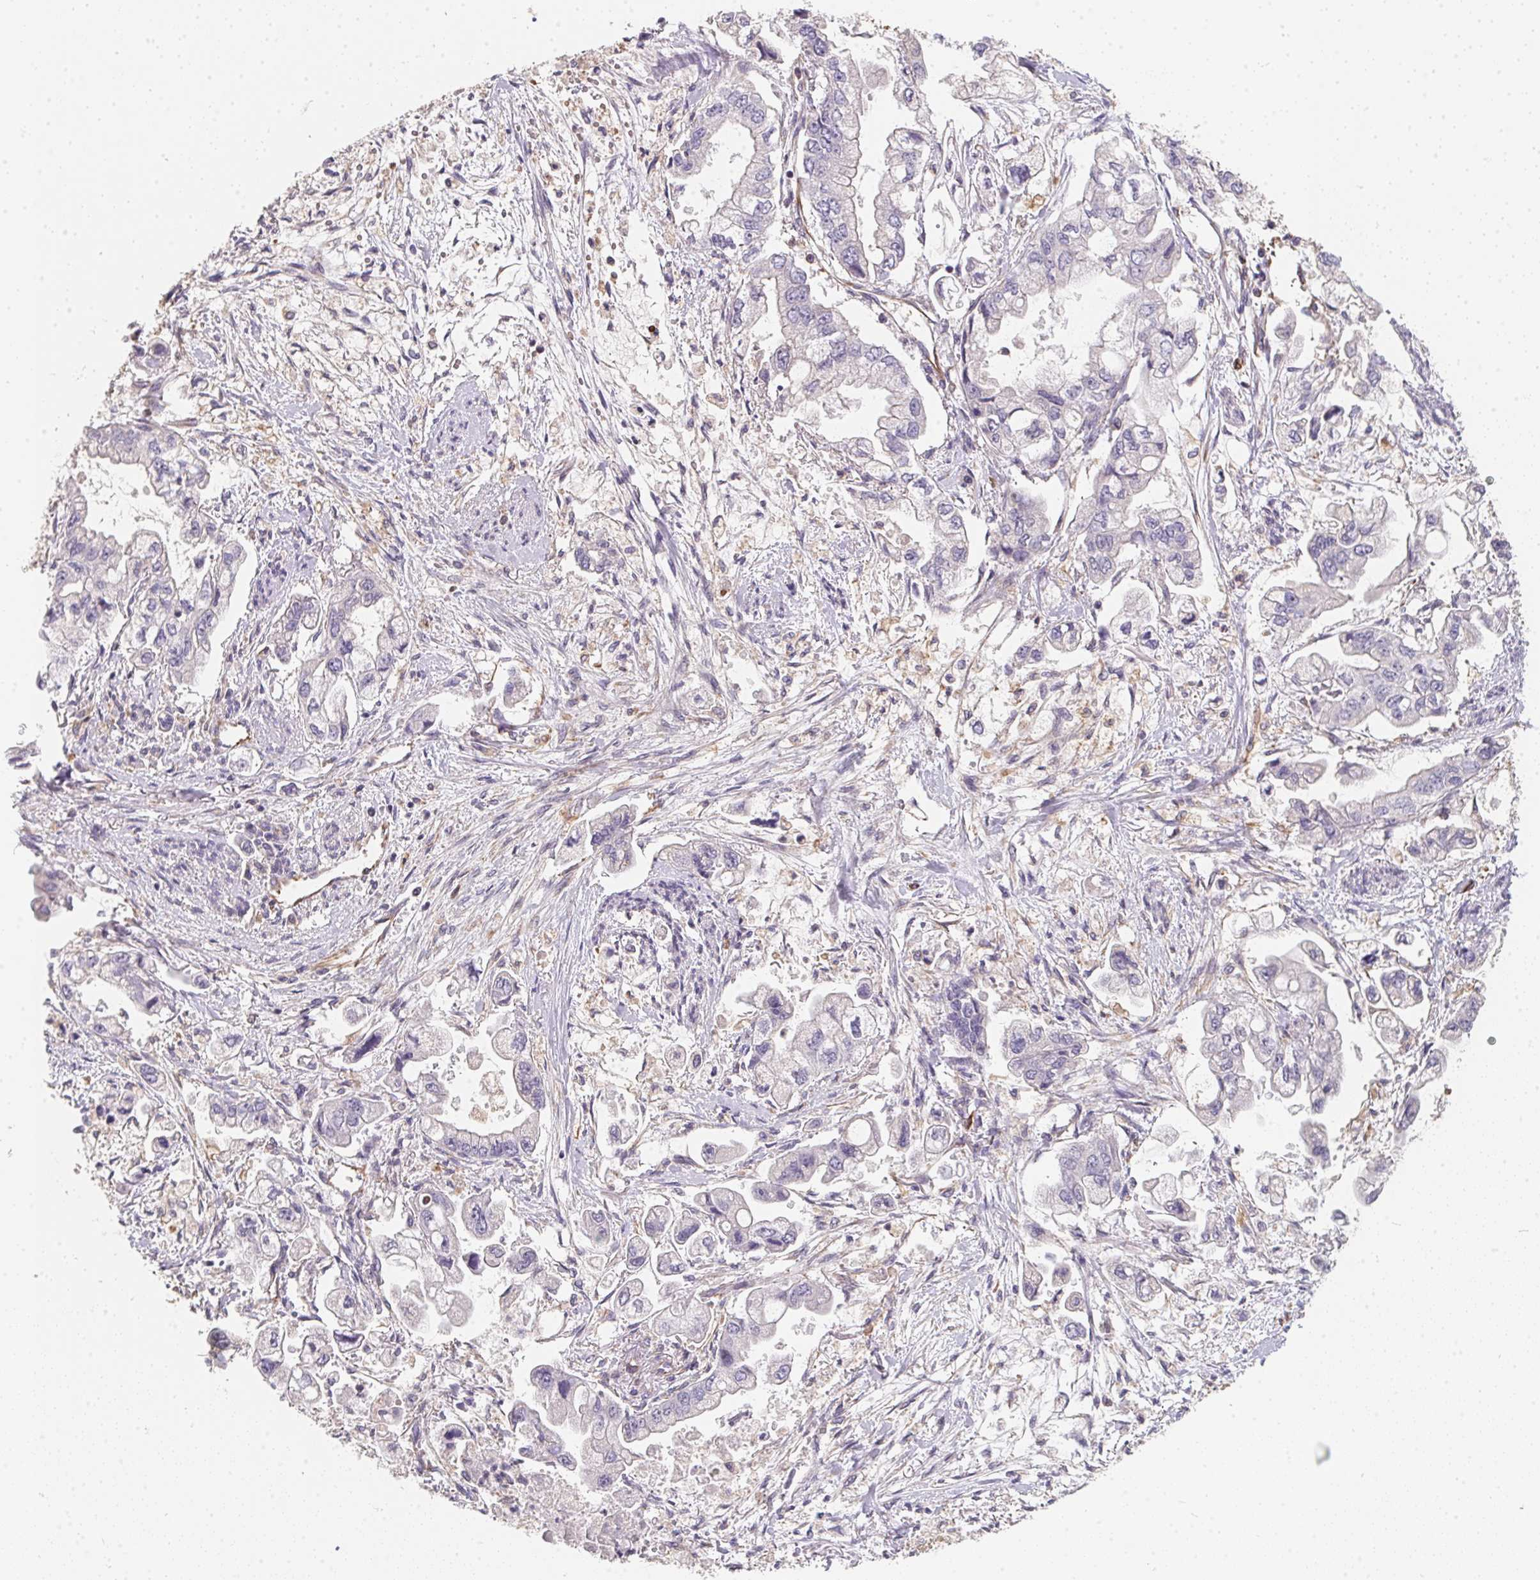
{"staining": {"intensity": "negative", "quantity": "none", "location": "none"}, "tissue": "stomach cancer", "cell_type": "Tumor cells", "image_type": "cancer", "snomed": [{"axis": "morphology", "description": "Normal tissue, NOS"}, {"axis": "morphology", "description": "Adenocarcinoma, NOS"}, {"axis": "topography", "description": "Stomach"}], "caption": "Tumor cells show no significant staining in adenocarcinoma (stomach).", "gene": "TBKBP1", "patient": {"sex": "male", "age": 62}}